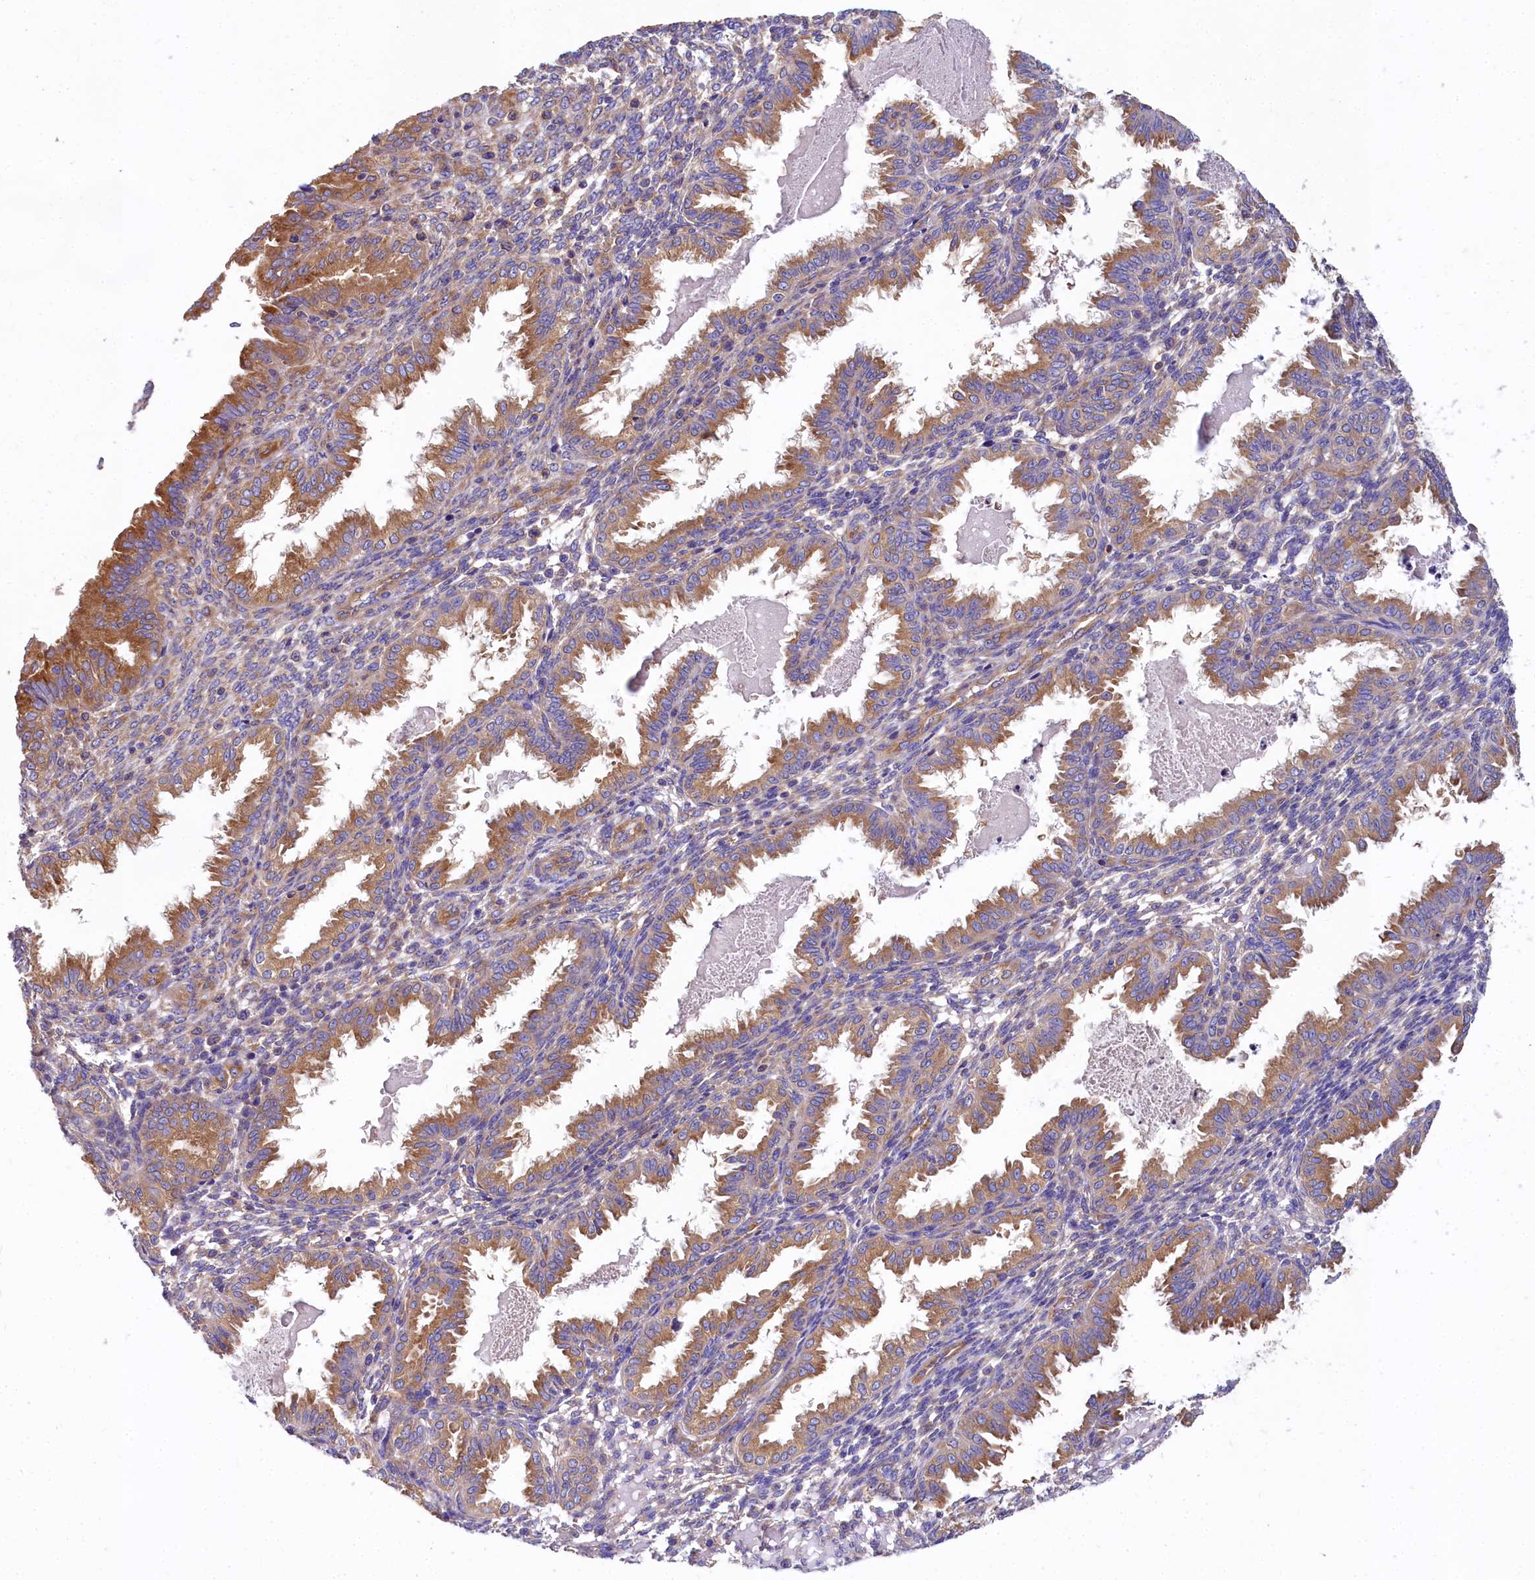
{"staining": {"intensity": "negative", "quantity": "none", "location": "none"}, "tissue": "endometrium", "cell_type": "Cells in endometrial stroma", "image_type": "normal", "snomed": [{"axis": "morphology", "description": "Normal tissue, NOS"}, {"axis": "topography", "description": "Endometrium"}], "caption": "DAB immunohistochemical staining of unremarkable endometrium exhibits no significant expression in cells in endometrial stroma.", "gene": "QARS1", "patient": {"sex": "female", "age": 33}}